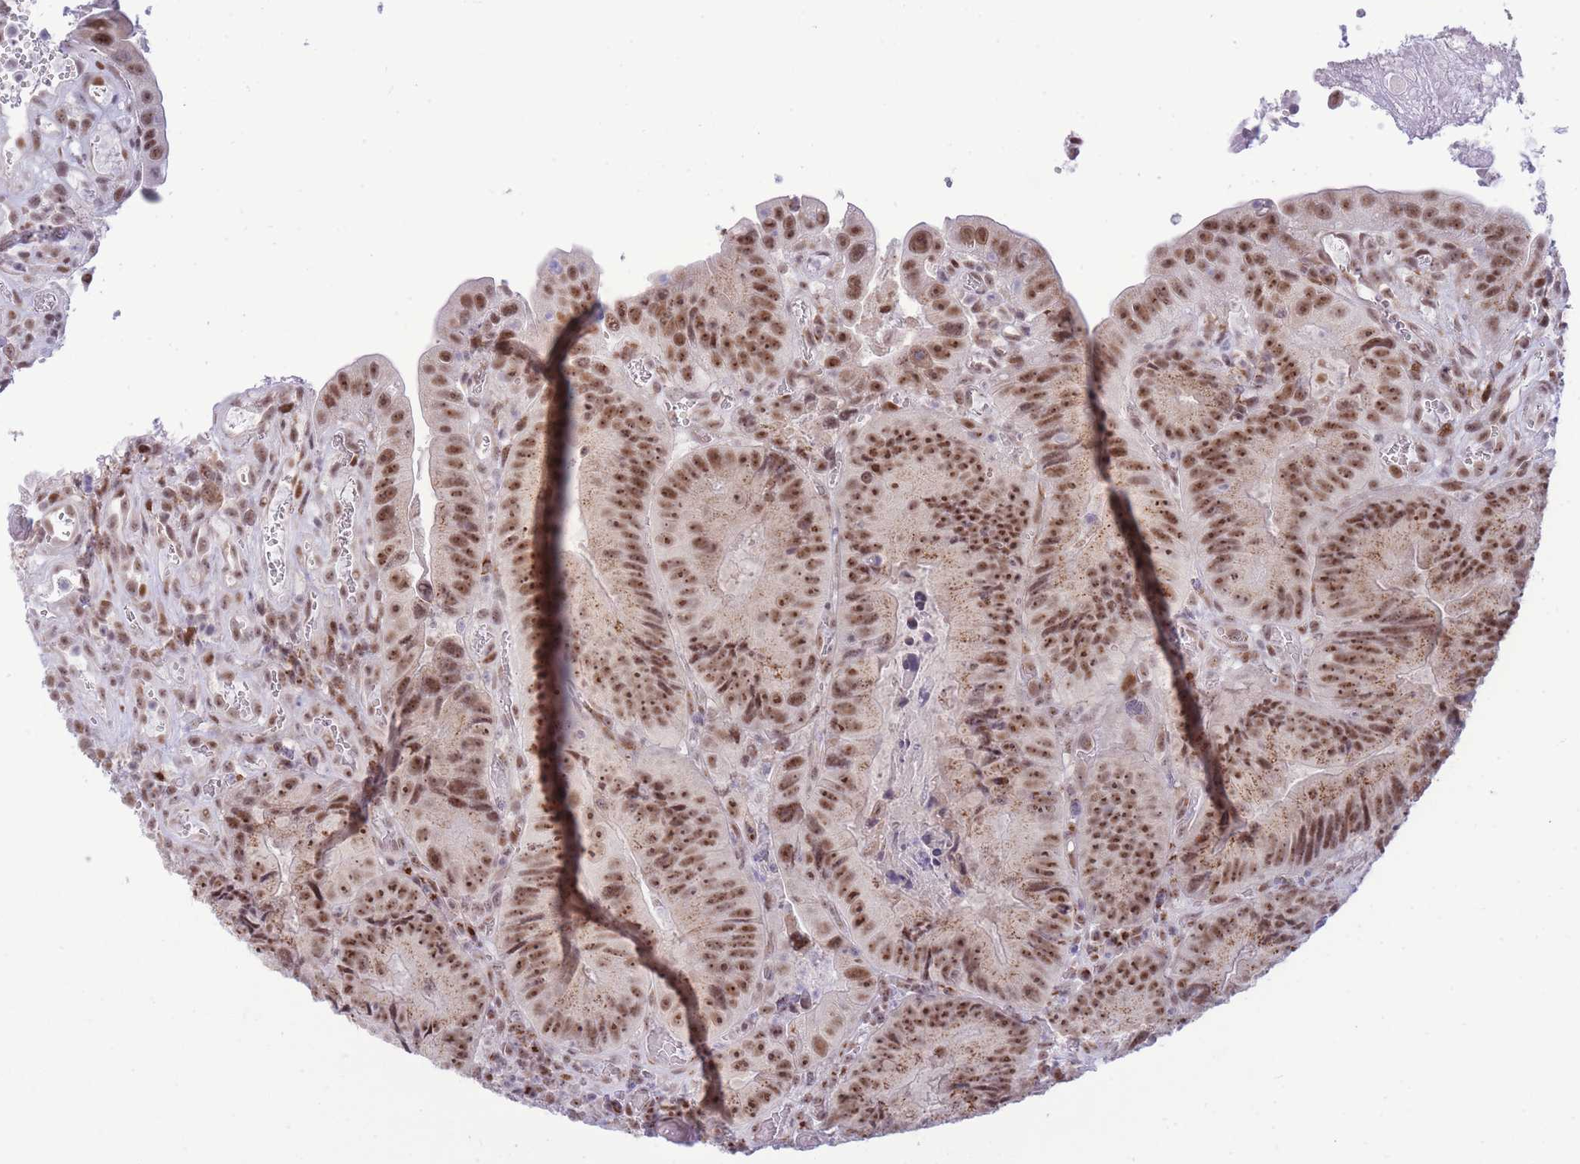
{"staining": {"intensity": "moderate", "quantity": ">75%", "location": "cytoplasmic/membranous,nuclear"}, "tissue": "colorectal cancer", "cell_type": "Tumor cells", "image_type": "cancer", "snomed": [{"axis": "morphology", "description": "Adenocarcinoma, NOS"}, {"axis": "topography", "description": "Colon"}], "caption": "Colorectal cancer (adenocarcinoma) was stained to show a protein in brown. There is medium levels of moderate cytoplasmic/membranous and nuclear expression in about >75% of tumor cells.", "gene": "INO80C", "patient": {"sex": "female", "age": 86}}